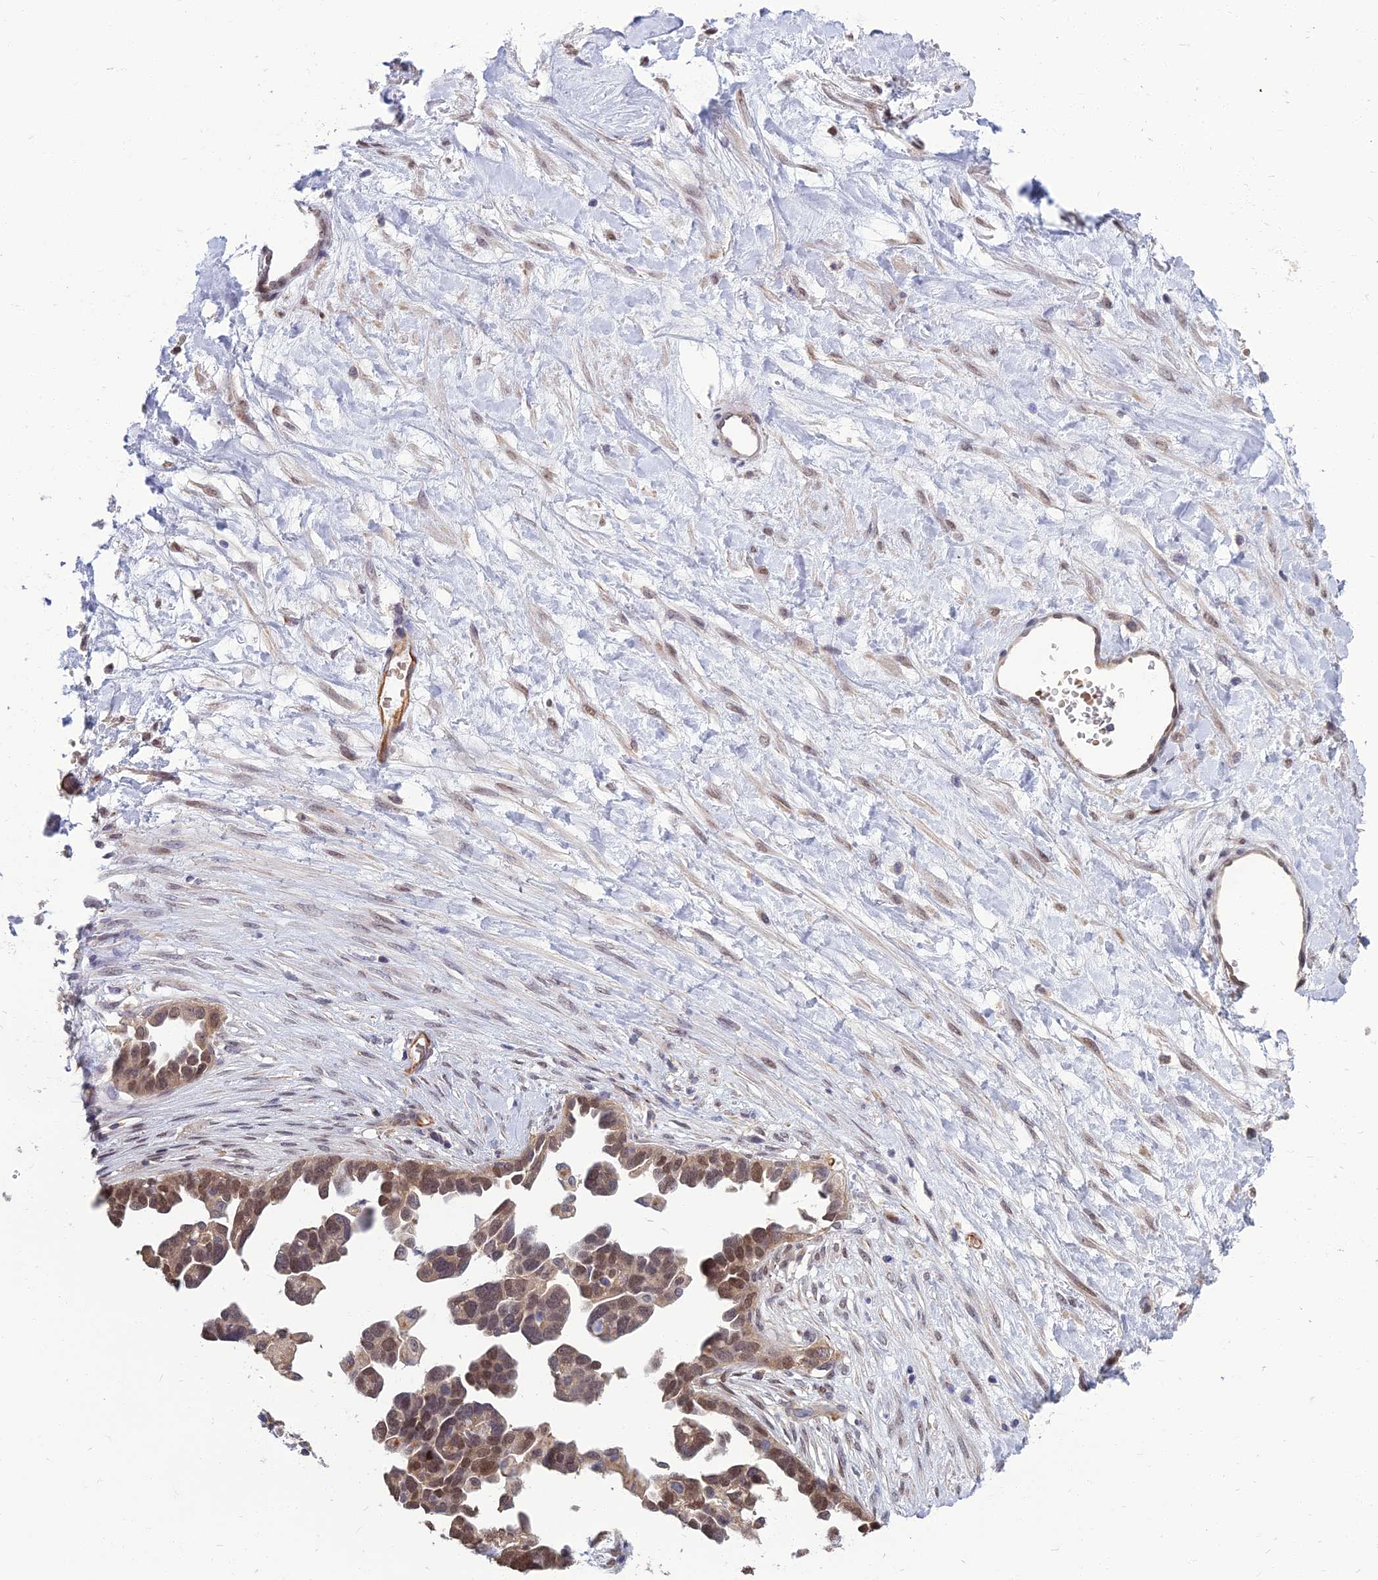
{"staining": {"intensity": "moderate", "quantity": "25%-75%", "location": "nuclear"}, "tissue": "ovarian cancer", "cell_type": "Tumor cells", "image_type": "cancer", "snomed": [{"axis": "morphology", "description": "Cystadenocarcinoma, serous, NOS"}, {"axis": "topography", "description": "Ovary"}], "caption": "Human serous cystadenocarcinoma (ovarian) stained with a brown dye demonstrates moderate nuclear positive positivity in about 25%-75% of tumor cells.", "gene": "NR4A3", "patient": {"sex": "female", "age": 54}}